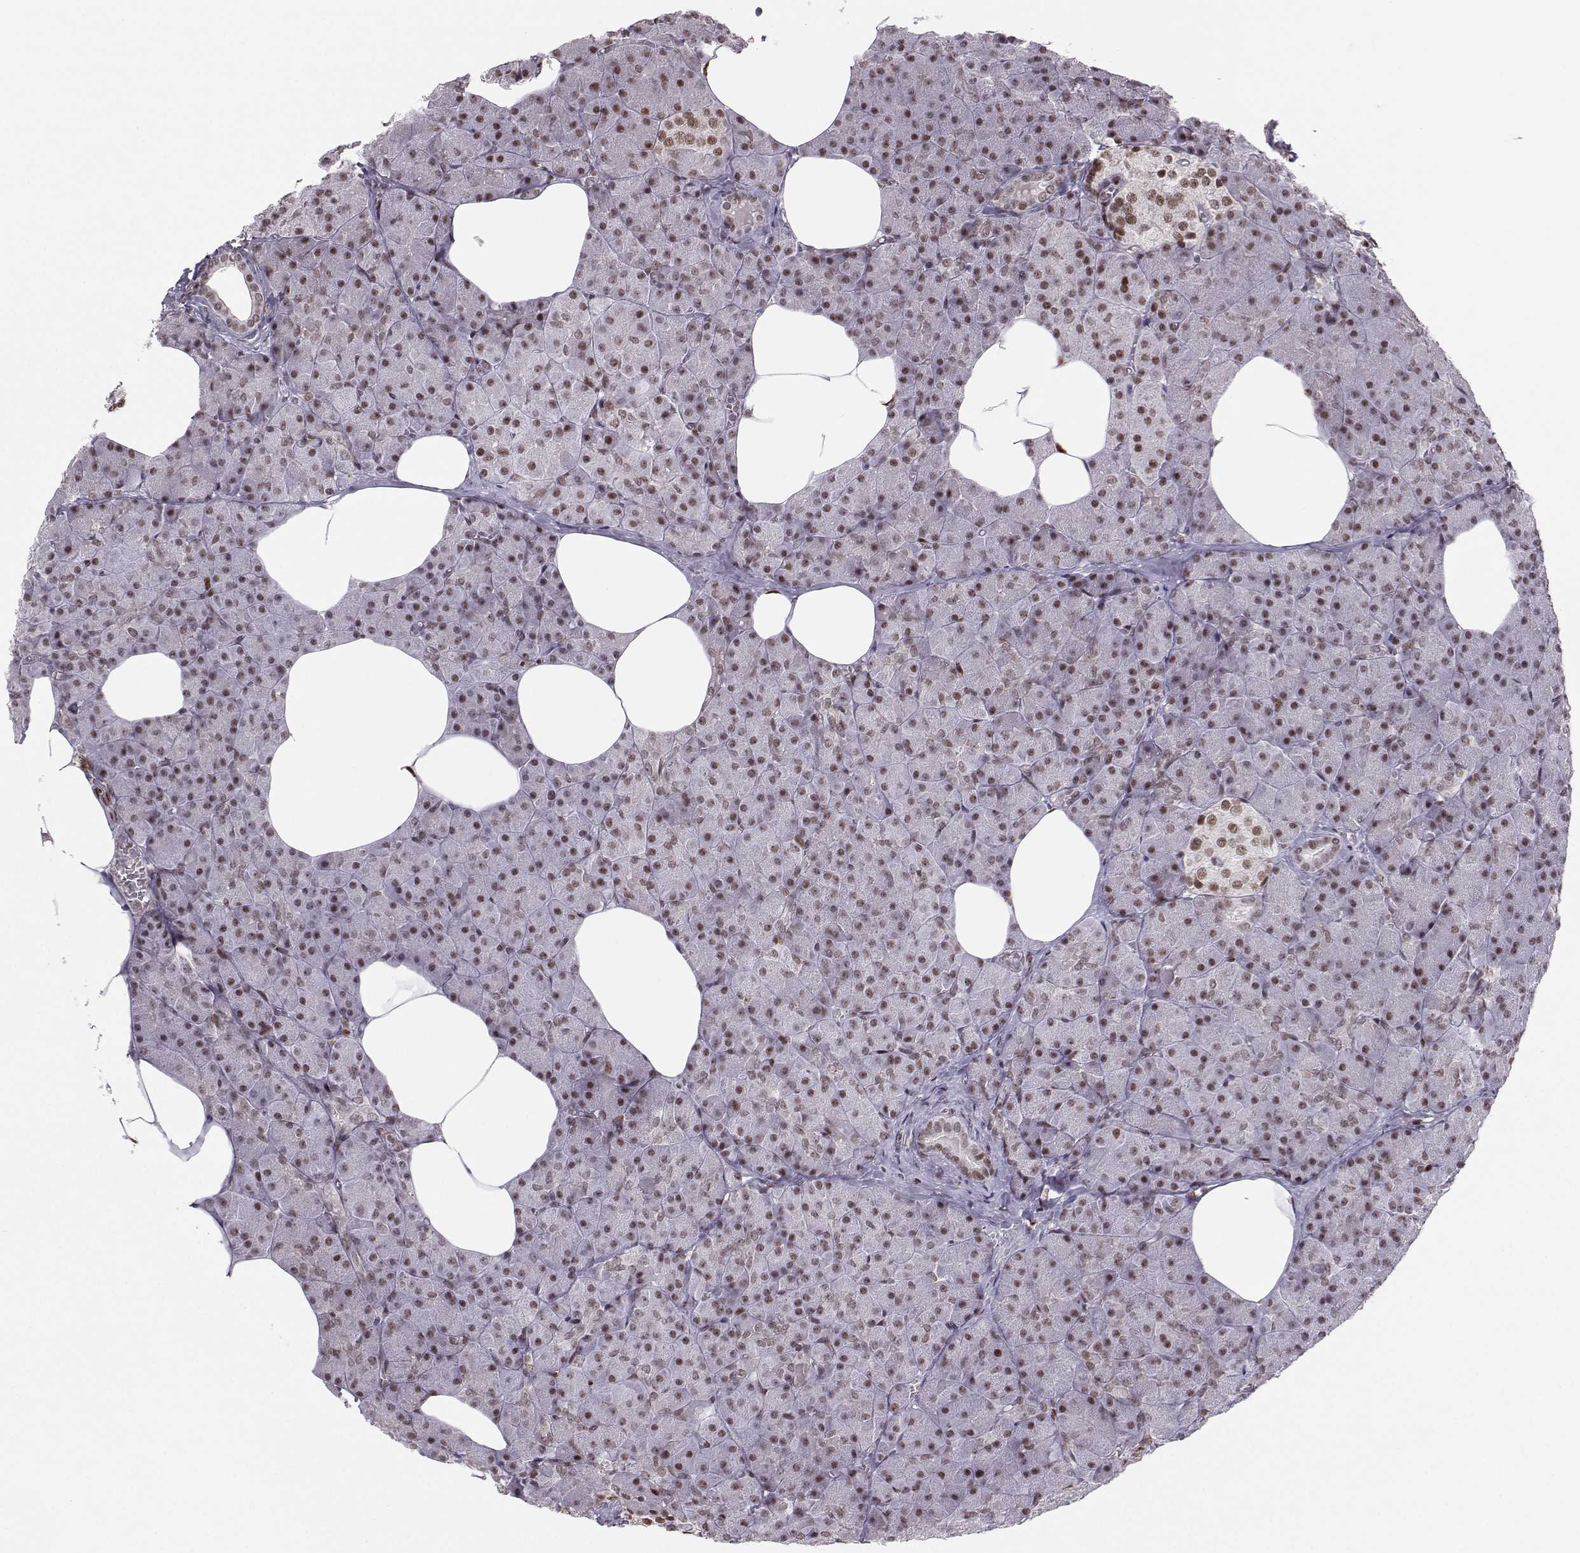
{"staining": {"intensity": "moderate", "quantity": ">75%", "location": "nuclear"}, "tissue": "pancreas", "cell_type": "Exocrine glandular cells", "image_type": "normal", "snomed": [{"axis": "morphology", "description": "Normal tissue, NOS"}, {"axis": "topography", "description": "Pancreas"}], "caption": "Immunohistochemical staining of unremarkable pancreas displays moderate nuclear protein expression in about >75% of exocrine glandular cells. (DAB (3,3'-diaminobenzidine) = brown stain, brightfield microscopy at high magnification).", "gene": "SNAPC2", "patient": {"sex": "female", "age": 45}}